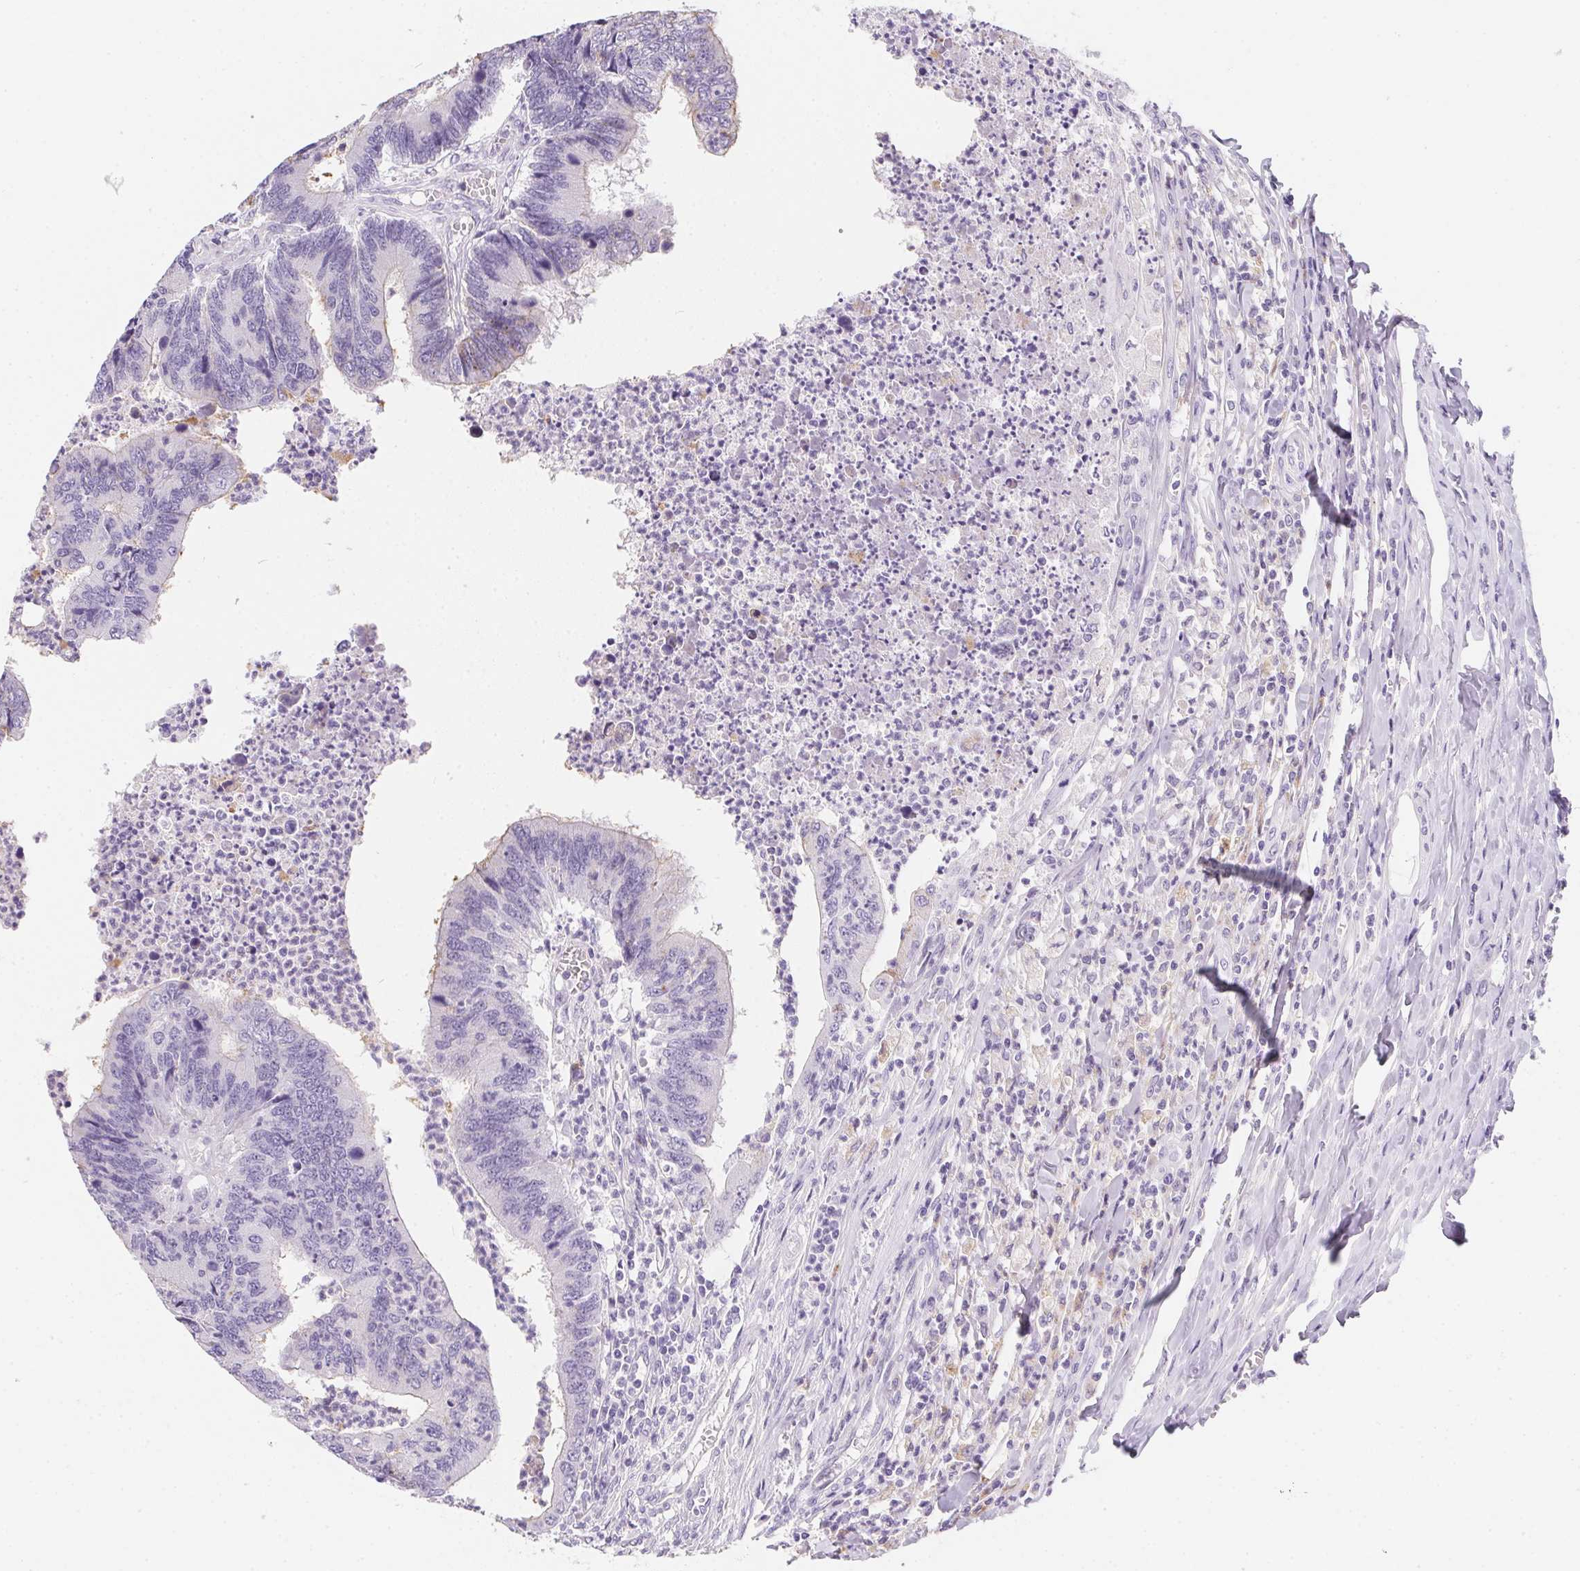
{"staining": {"intensity": "negative", "quantity": "none", "location": "none"}, "tissue": "colorectal cancer", "cell_type": "Tumor cells", "image_type": "cancer", "snomed": [{"axis": "morphology", "description": "Adenocarcinoma, NOS"}, {"axis": "topography", "description": "Colon"}], "caption": "There is no significant staining in tumor cells of adenocarcinoma (colorectal). (DAB (3,3'-diaminobenzidine) immunohistochemistry (IHC), high magnification).", "gene": "AQP5", "patient": {"sex": "female", "age": 67}}